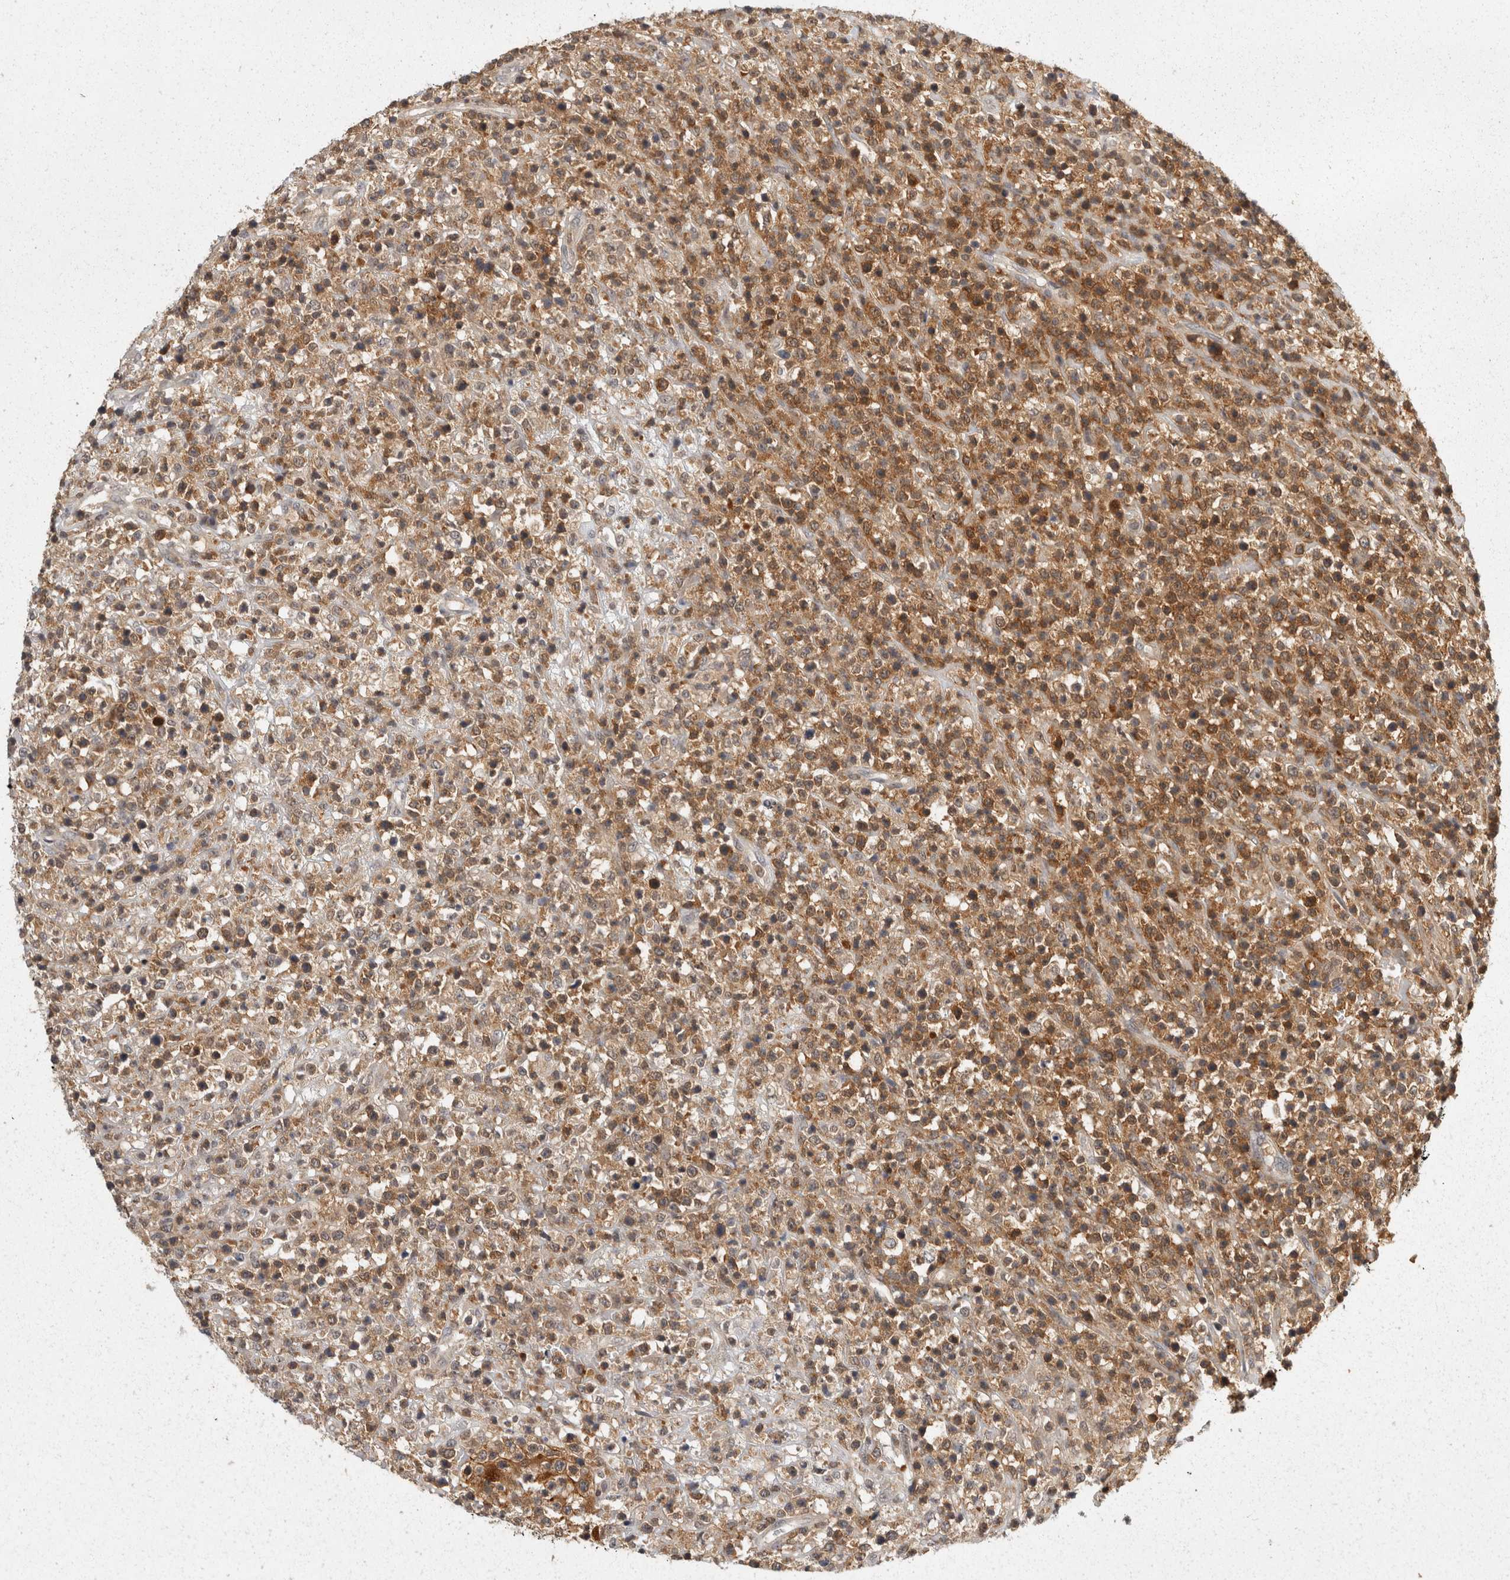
{"staining": {"intensity": "moderate", "quantity": "25%-75%", "location": "cytoplasmic/membranous"}, "tissue": "lymphoma", "cell_type": "Tumor cells", "image_type": "cancer", "snomed": [{"axis": "morphology", "description": "Malignant lymphoma, non-Hodgkin's type, High grade"}, {"axis": "topography", "description": "Colon"}], "caption": "The immunohistochemical stain highlights moderate cytoplasmic/membranous expression in tumor cells of lymphoma tissue.", "gene": "ACAT2", "patient": {"sex": "female", "age": 53}}